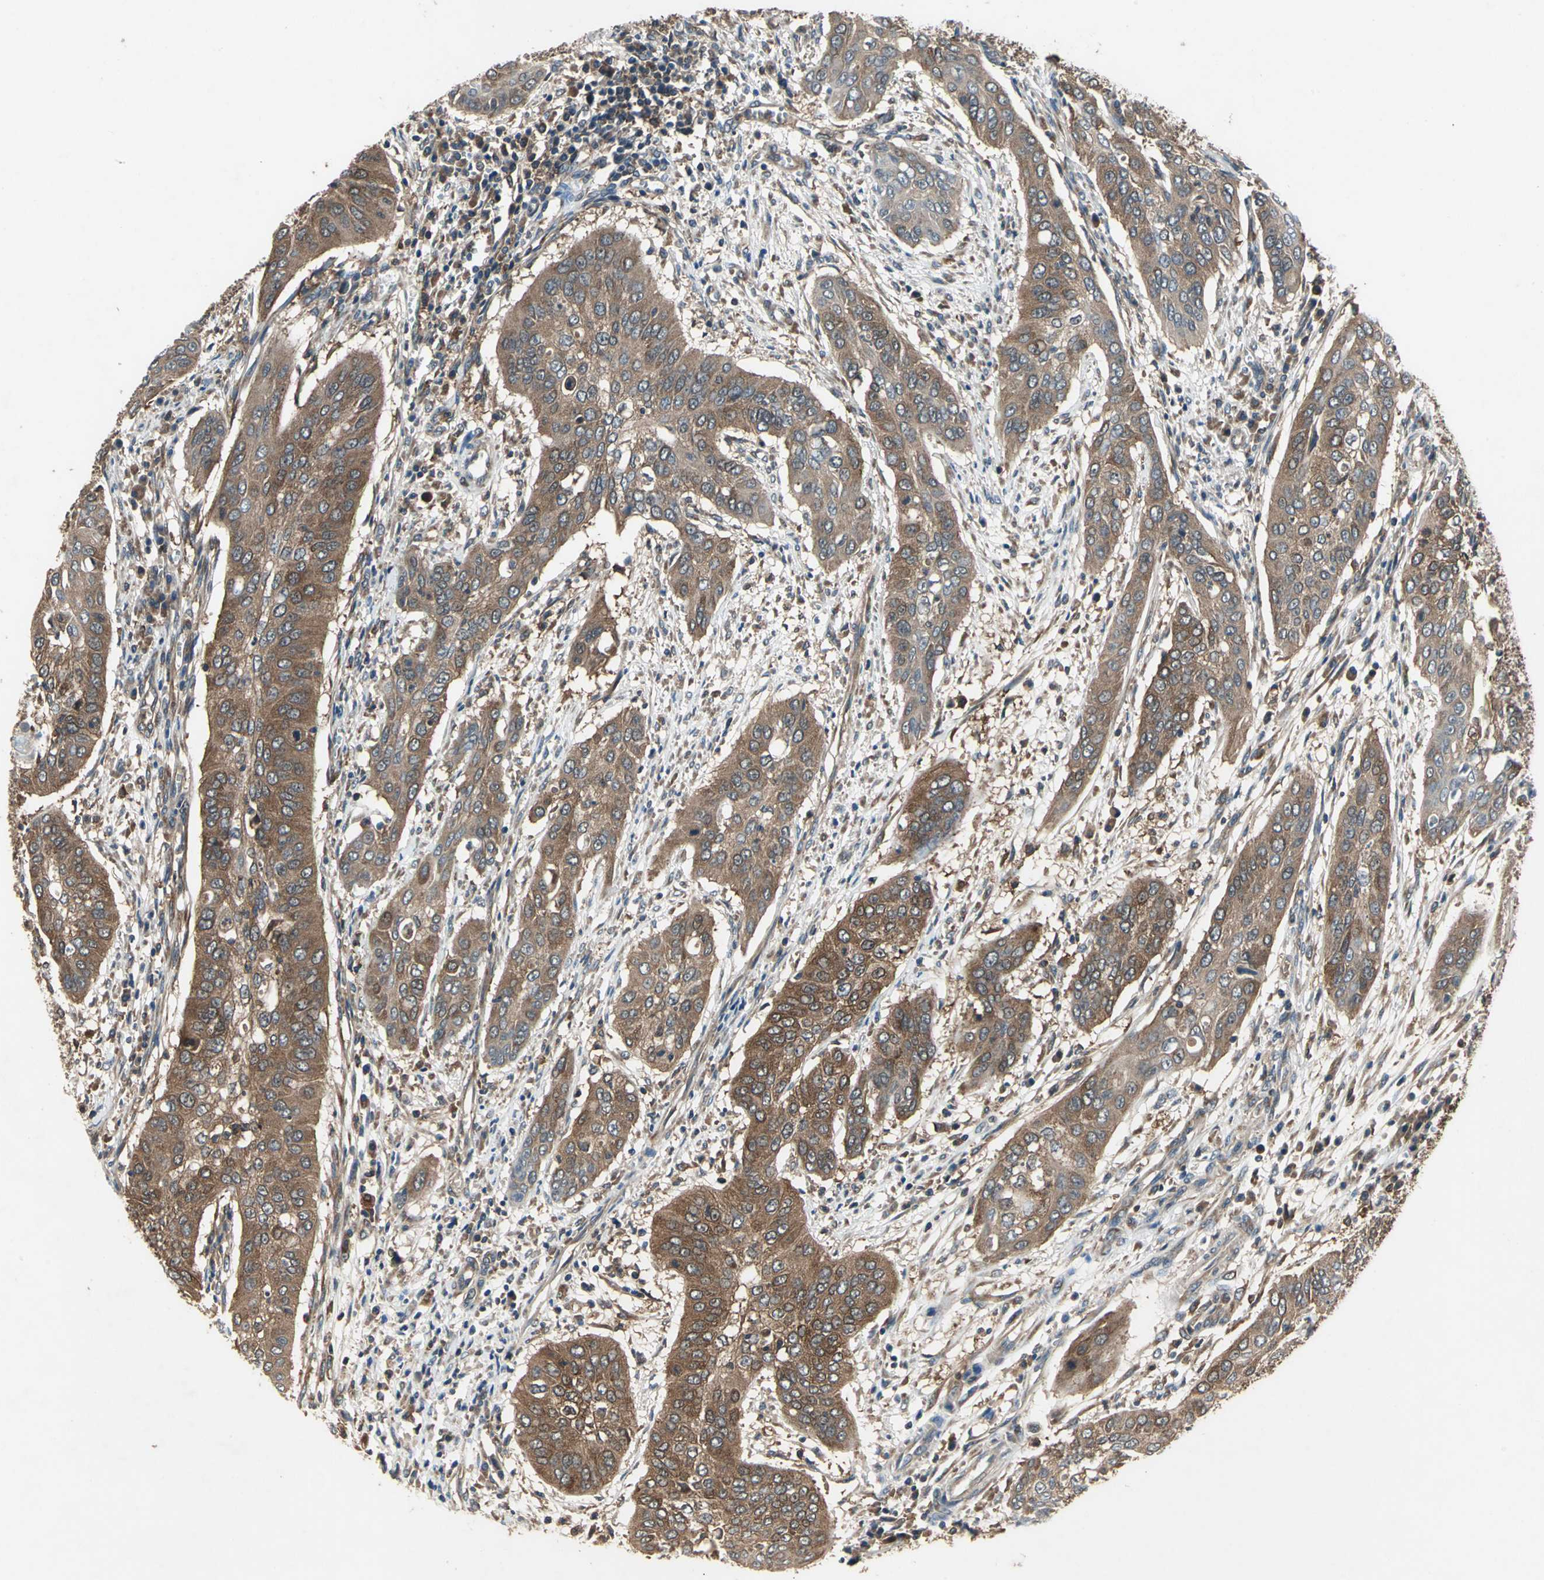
{"staining": {"intensity": "moderate", "quantity": ">75%", "location": "cytoplasmic/membranous"}, "tissue": "cervical cancer", "cell_type": "Tumor cells", "image_type": "cancer", "snomed": [{"axis": "morphology", "description": "Squamous cell carcinoma, NOS"}, {"axis": "topography", "description": "Cervix"}], "caption": "The image demonstrates a brown stain indicating the presence of a protein in the cytoplasmic/membranous of tumor cells in cervical cancer (squamous cell carcinoma).", "gene": "CAPN1", "patient": {"sex": "female", "age": 39}}